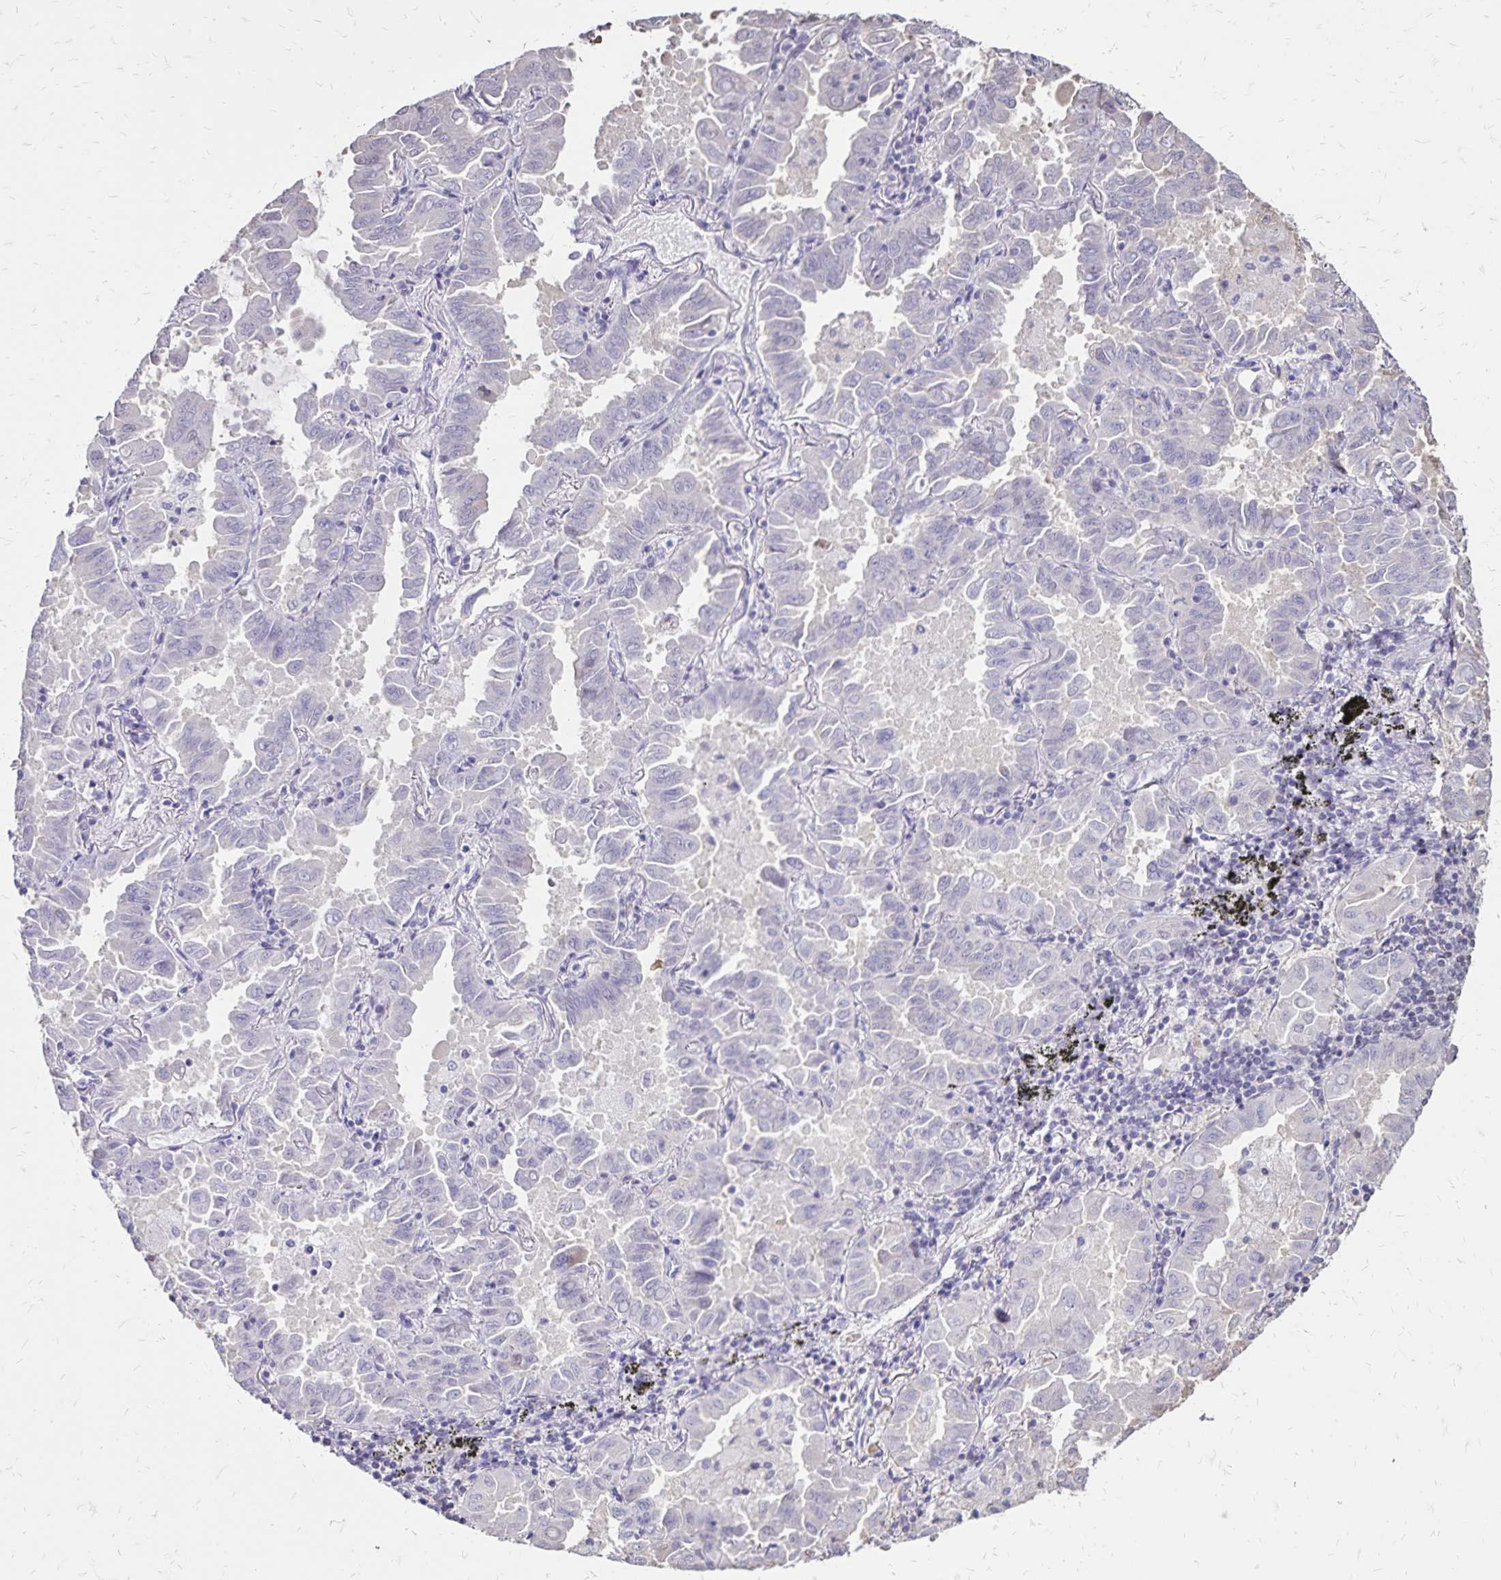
{"staining": {"intensity": "negative", "quantity": "none", "location": "none"}, "tissue": "lung cancer", "cell_type": "Tumor cells", "image_type": "cancer", "snomed": [{"axis": "morphology", "description": "Adenocarcinoma, NOS"}, {"axis": "topography", "description": "Lung"}], "caption": "IHC of lung adenocarcinoma exhibits no expression in tumor cells.", "gene": "SH3GL3", "patient": {"sex": "male", "age": 64}}